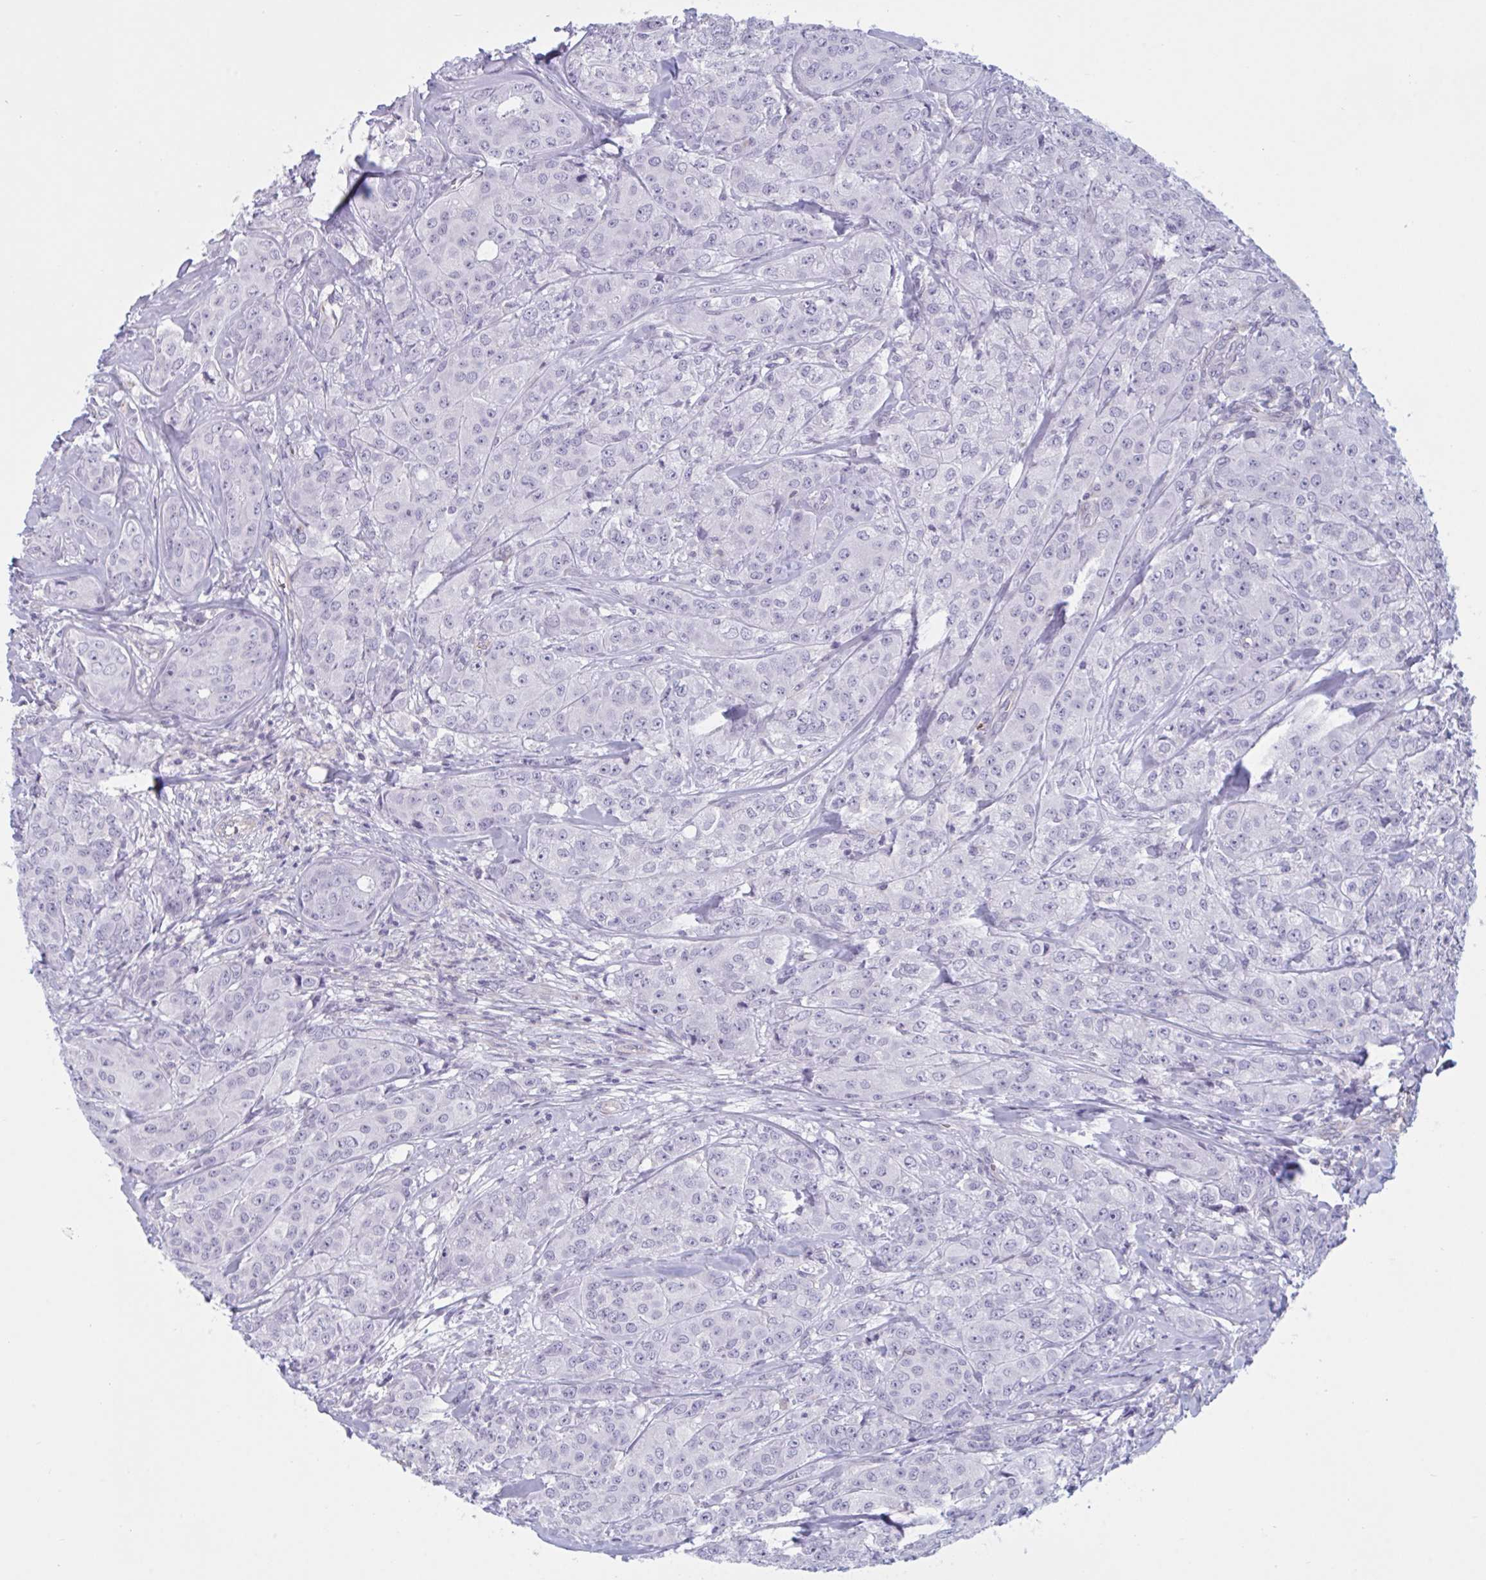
{"staining": {"intensity": "negative", "quantity": "none", "location": "none"}, "tissue": "breast cancer", "cell_type": "Tumor cells", "image_type": "cancer", "snomed": [{"axis": "morphology", "description": "Normal tissue, NOS"}, {"axis": "morphology", "description": "Duct carcinoma"}, {"axis": "topography", "description": "Breast"}], "caption": "Tumor cells show no significant protein expression in breast invasive ductal carcinoma.", "gene": "OR1L3", "patient": {"sex": "female", "age": 43}}